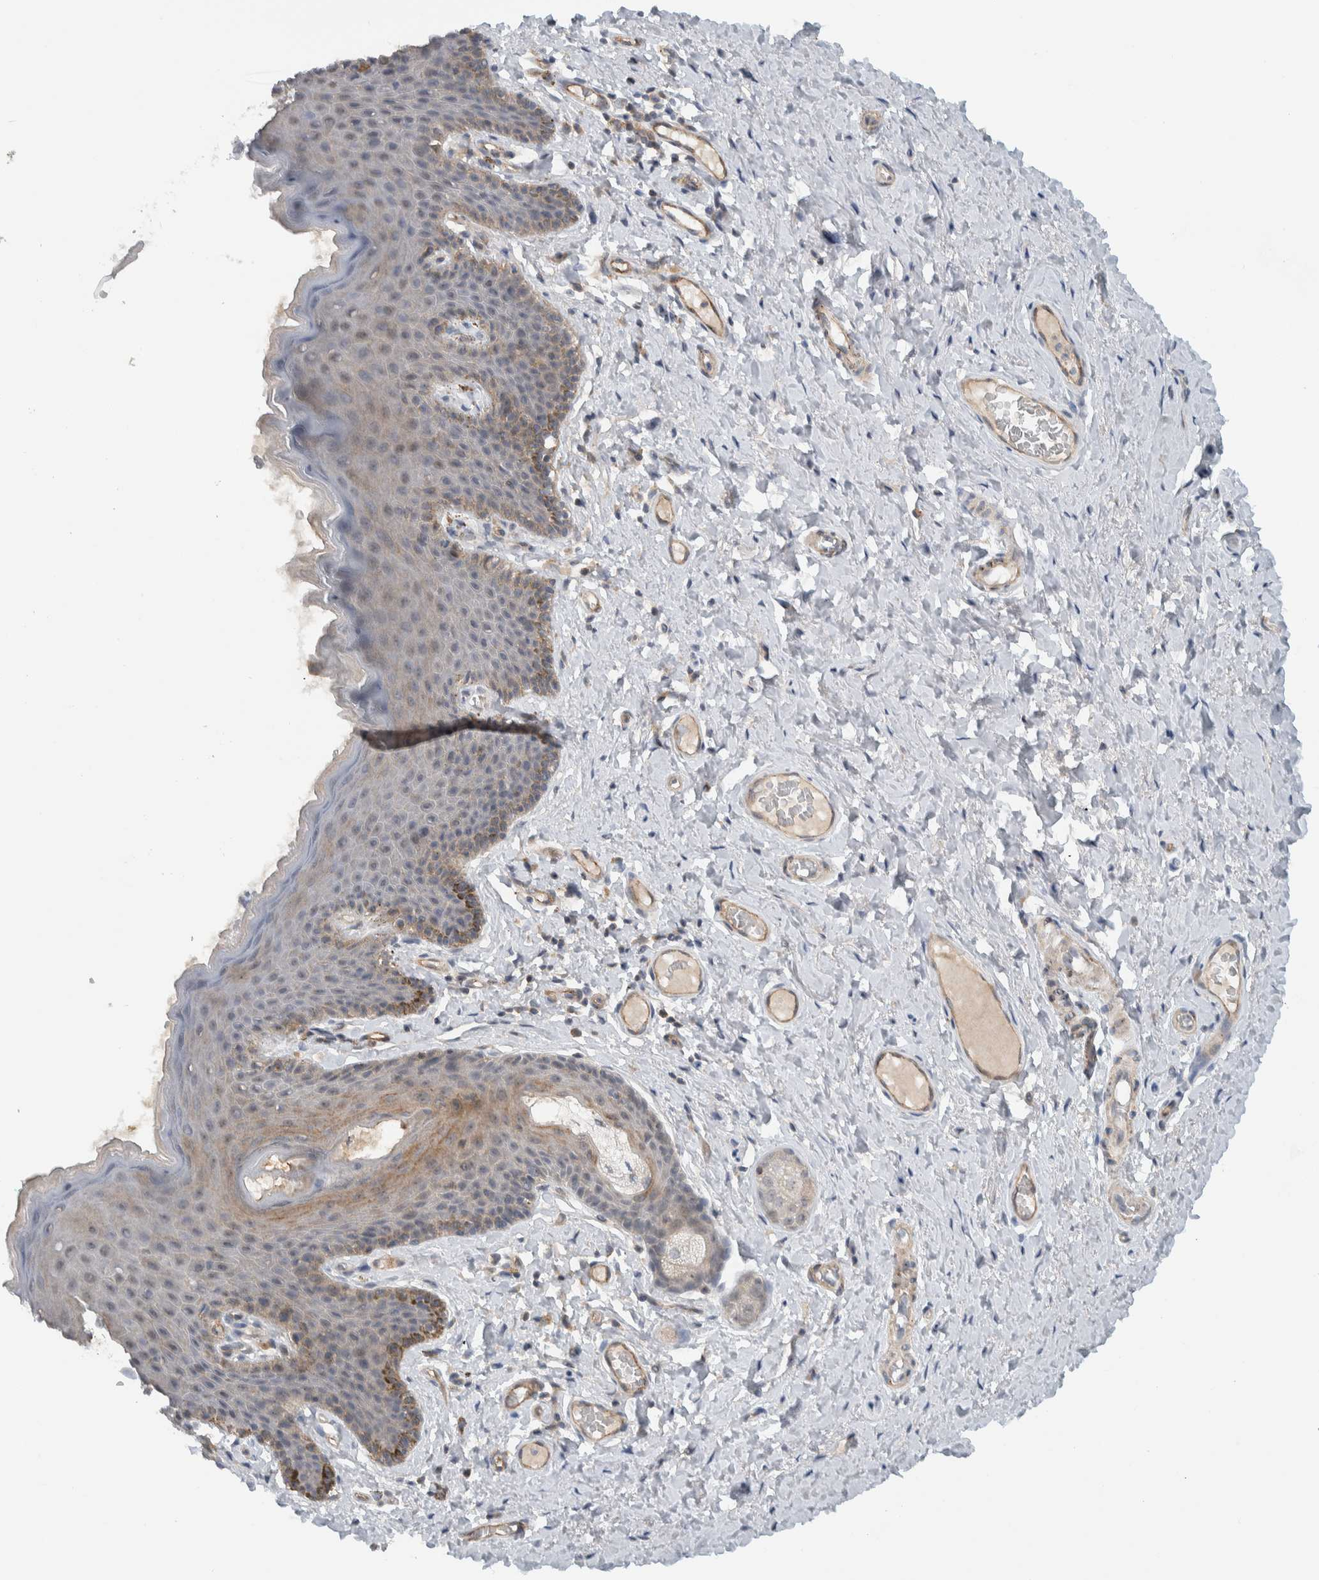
{"staining": {"intensity": "moderate", "quantity": "<25%", "location": "cytoplasmic/membranous"}, "tissue": "skin", "cell_type": "Epidermal cells", "image_type": "normal", "snomed": [{"axis": "morphology", "description": "Normal tissue, NOS"}, {"axis": "topography", "description": "Vulva"}], "caption": "DAB (3,3'-diaminobenzidine) immunohistochemical staining of benign skin shows moderate cytoplasmic/membranous protein staining in about <25% of epidermal cells. Nuclei are stained in blue.", "gene": "MPRIP", "patient": {"sex": "female", "age": 66}}